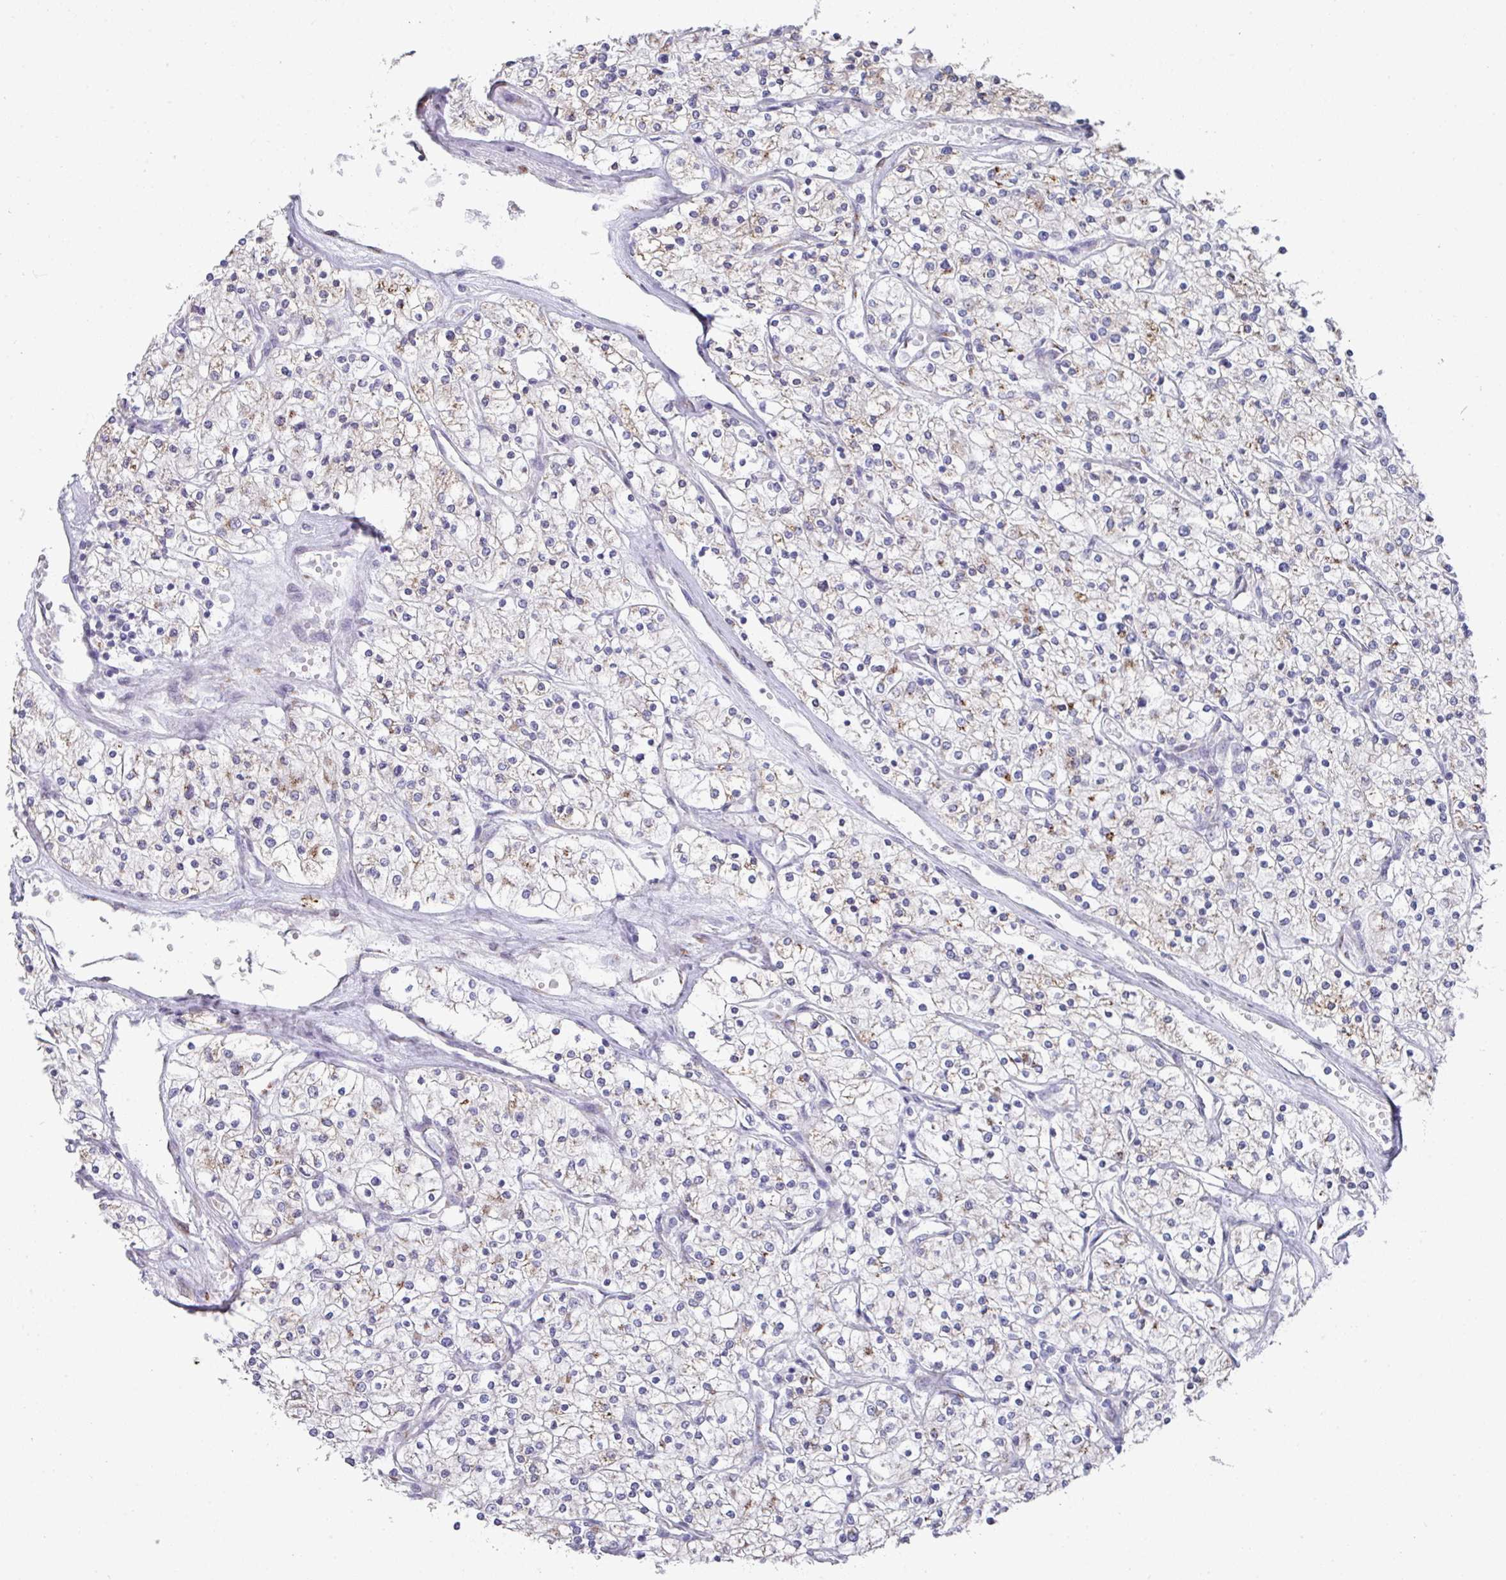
{"staining": {"intensity": "weak", "quantity": "<25%", "location": "cytoplasmic/membranous"}, "tissue": "renal cancer", "cell_type": "Tumor cells", "image_type": "cancer", "snomed": [{"axis": "morphology", "description": "Adenocarcinoma, NOS"}, {"axis": "topography", "description": "Kidney"}], "caption": "This is an immunohistochemistry (IHC) micrograph of renal cancer. There is no expression in tumor cells.", "gene": "VKORC1L1", "patient": {"sex": "male", "age": 80}}